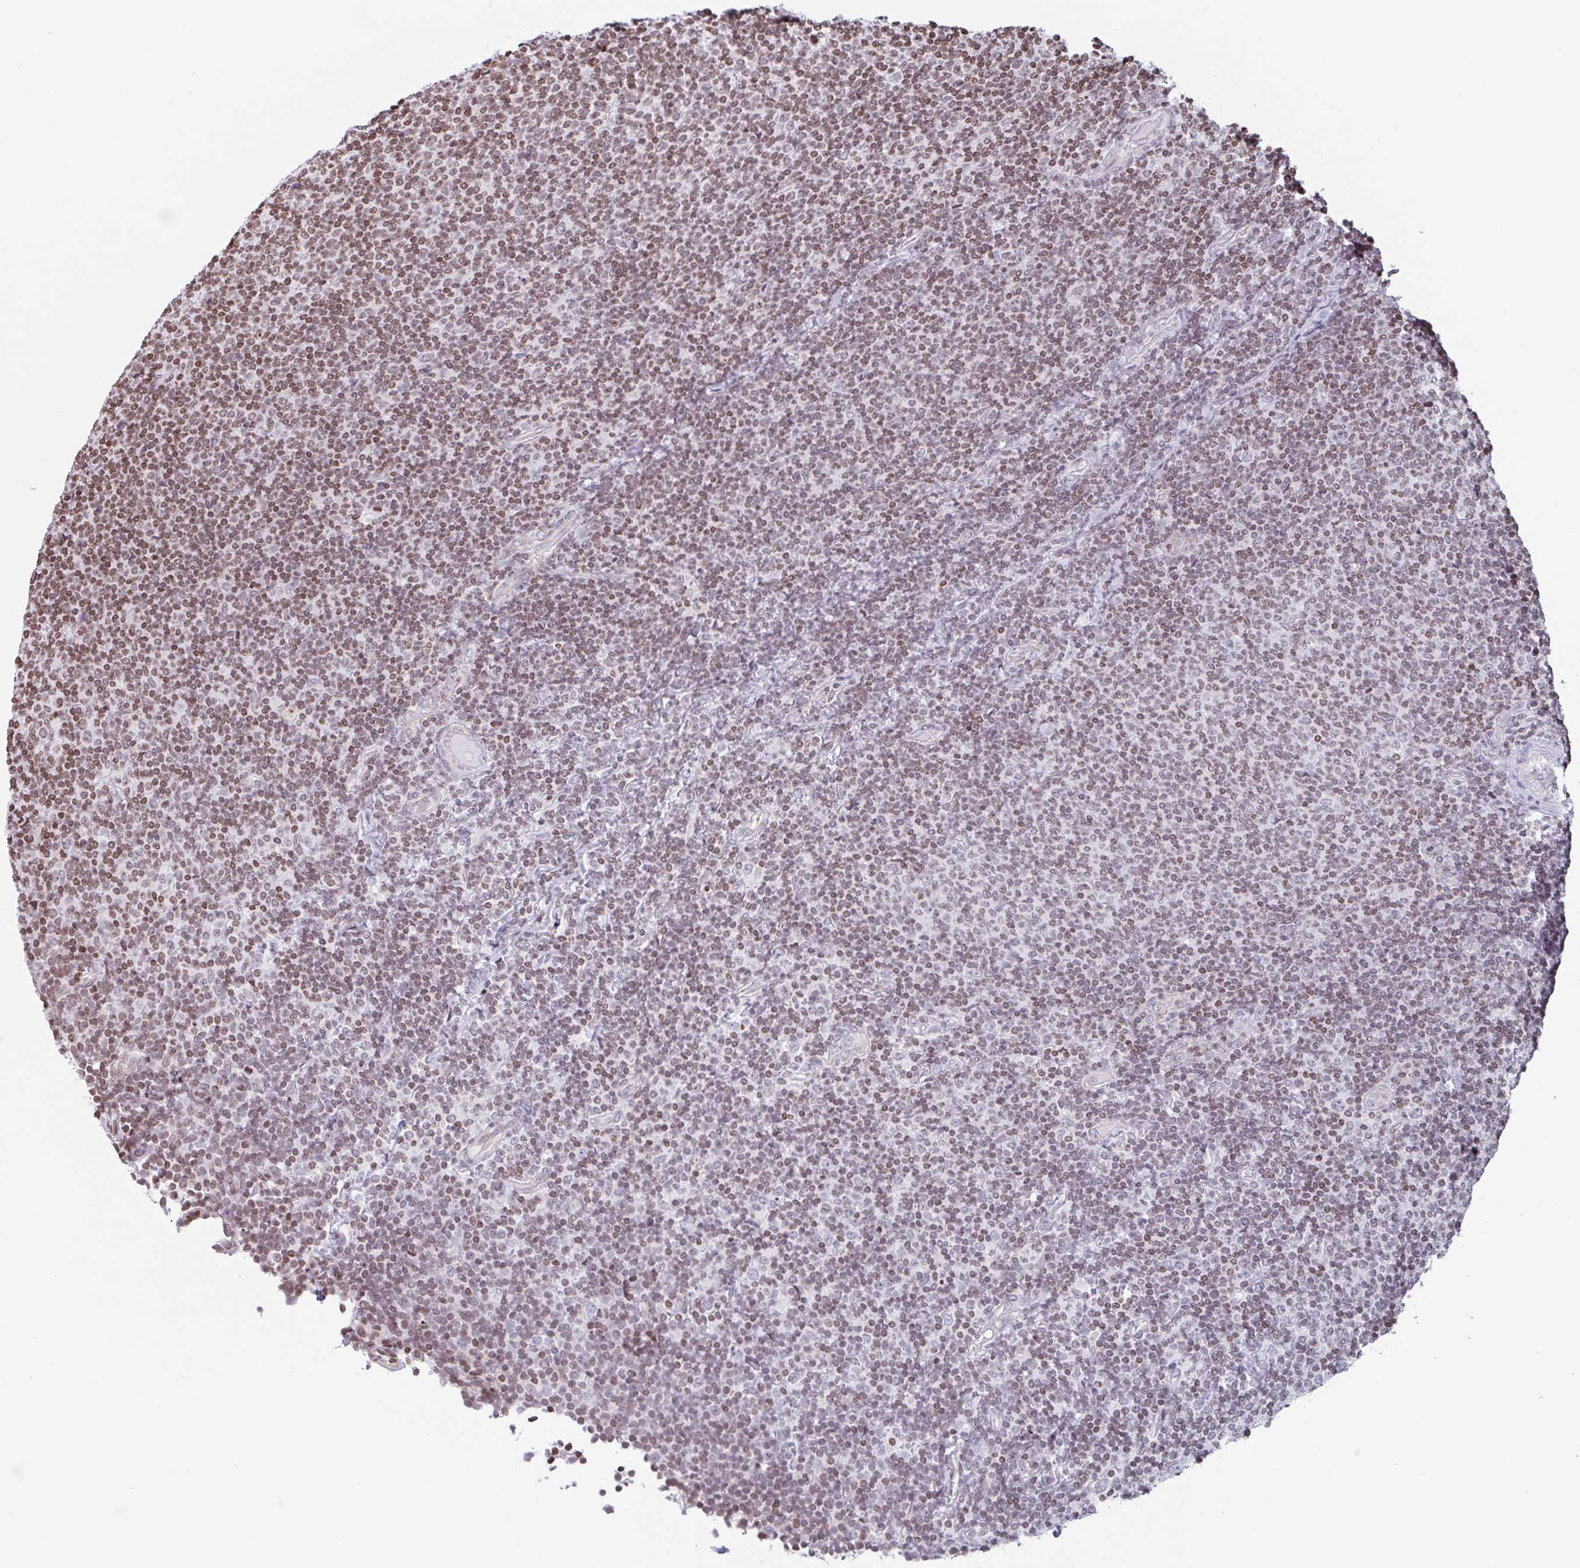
{"staining": {"intensity": "moderate", "quantity": ">75%", "location": "nuclear"}, "tissue": "lymphoma", "cell_type": "Tumor cells", "image_type": "cancer", "snomed": [{"axis": "morphology", "description": "Malignant lymphoma, non-Hodgkin's type, Low grade"}, {"axis": "topography", "description": "Lymph node"}], "caption": "Tumor cells reveal moderate nuclear staining in about >75% of cells in lymphoma.", "gene": "NOL6", "patient": {"sex": "male", "age": 52}}